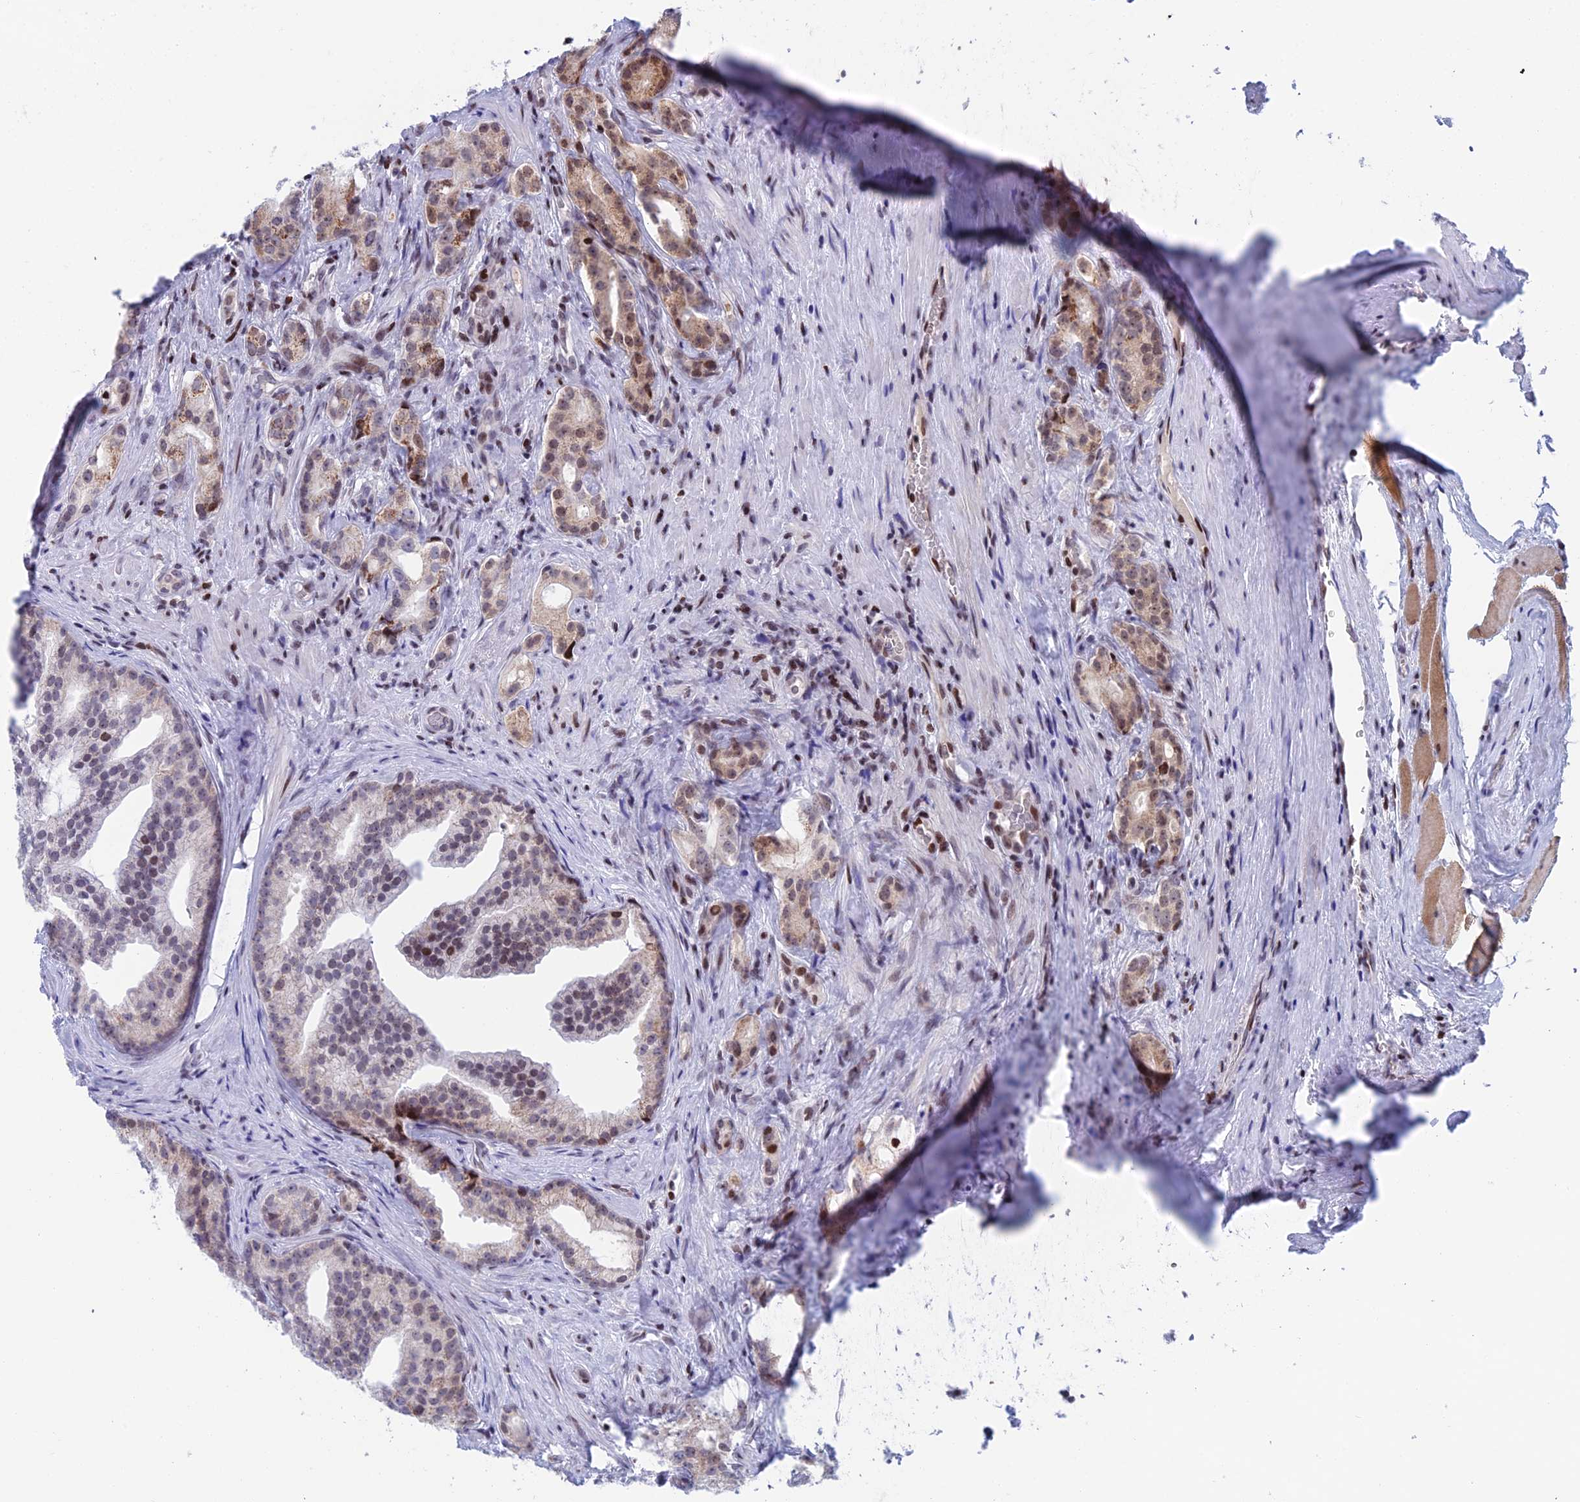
{"staining": {"intensity": "strong", "quantity": "<25%", "location": "cytoplasmic/membranous,nuclear"}, "tissue": "prostate cancer", "cell_type": "Tumor cells", "image_type": "cancer", "snomed": [{"axis": "morphology", "description": "Adenocarcinoma, Low grade"}, {"axis": "topography", "description": "Prostate"}], "caption": "Immunohistochemistry (IHC) of human prostate low-grade adenocarcinoma demonstrates medium levels of strong cytoplasmic/membranous and nuclear expression in approximately <25% of tumor cells.", "gene": "AFF3", "patient": {"sex": "male", "age": 71}}